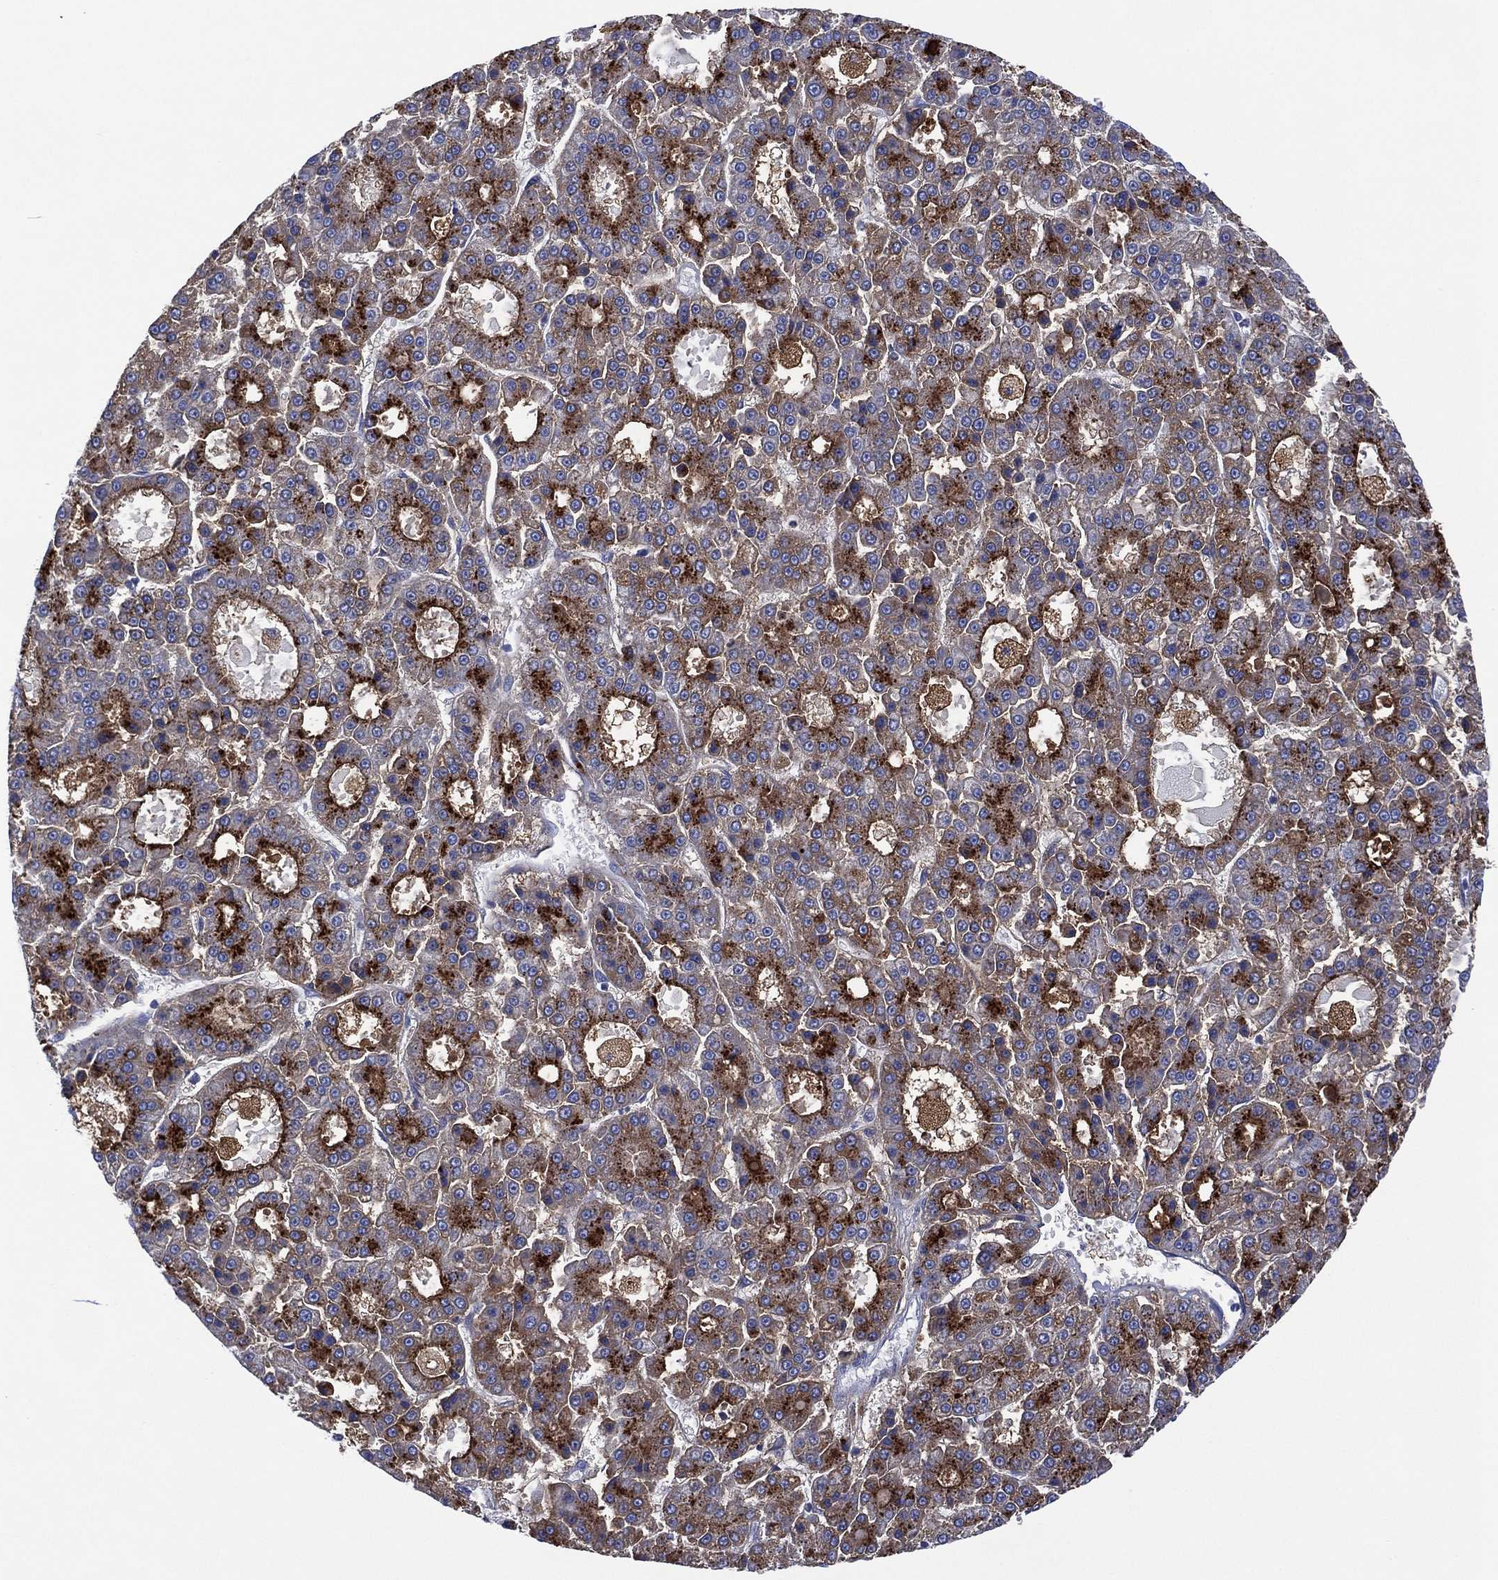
{"staining": {"intensity": "strong", "quantity": "25%-75%", "location": "cytoplasmic/membranous"}, "tissue": "liver cancer", "cell_type": "Tumor cells", "image_type": "cancer", "snomed": [{"axis": "morphology", "description": "Carcinoma, Hepatocellular, NOS"}, {"axis": "topography", "description": "Liver"}], "caption": "Immunohistochemistry (IHC) histopathology image of neoplastic tissue: liver cancer (hepatocellular carcinoma) stained using immunohistochemistry displays high levels of strong protein expression localized specifically in the cytoplasmic/membranous of tumor cells, appearing as a cytoplasmic/membranous brown color.", "gene": "DPP4", "patient": {"sex": "male", "age": 70}}